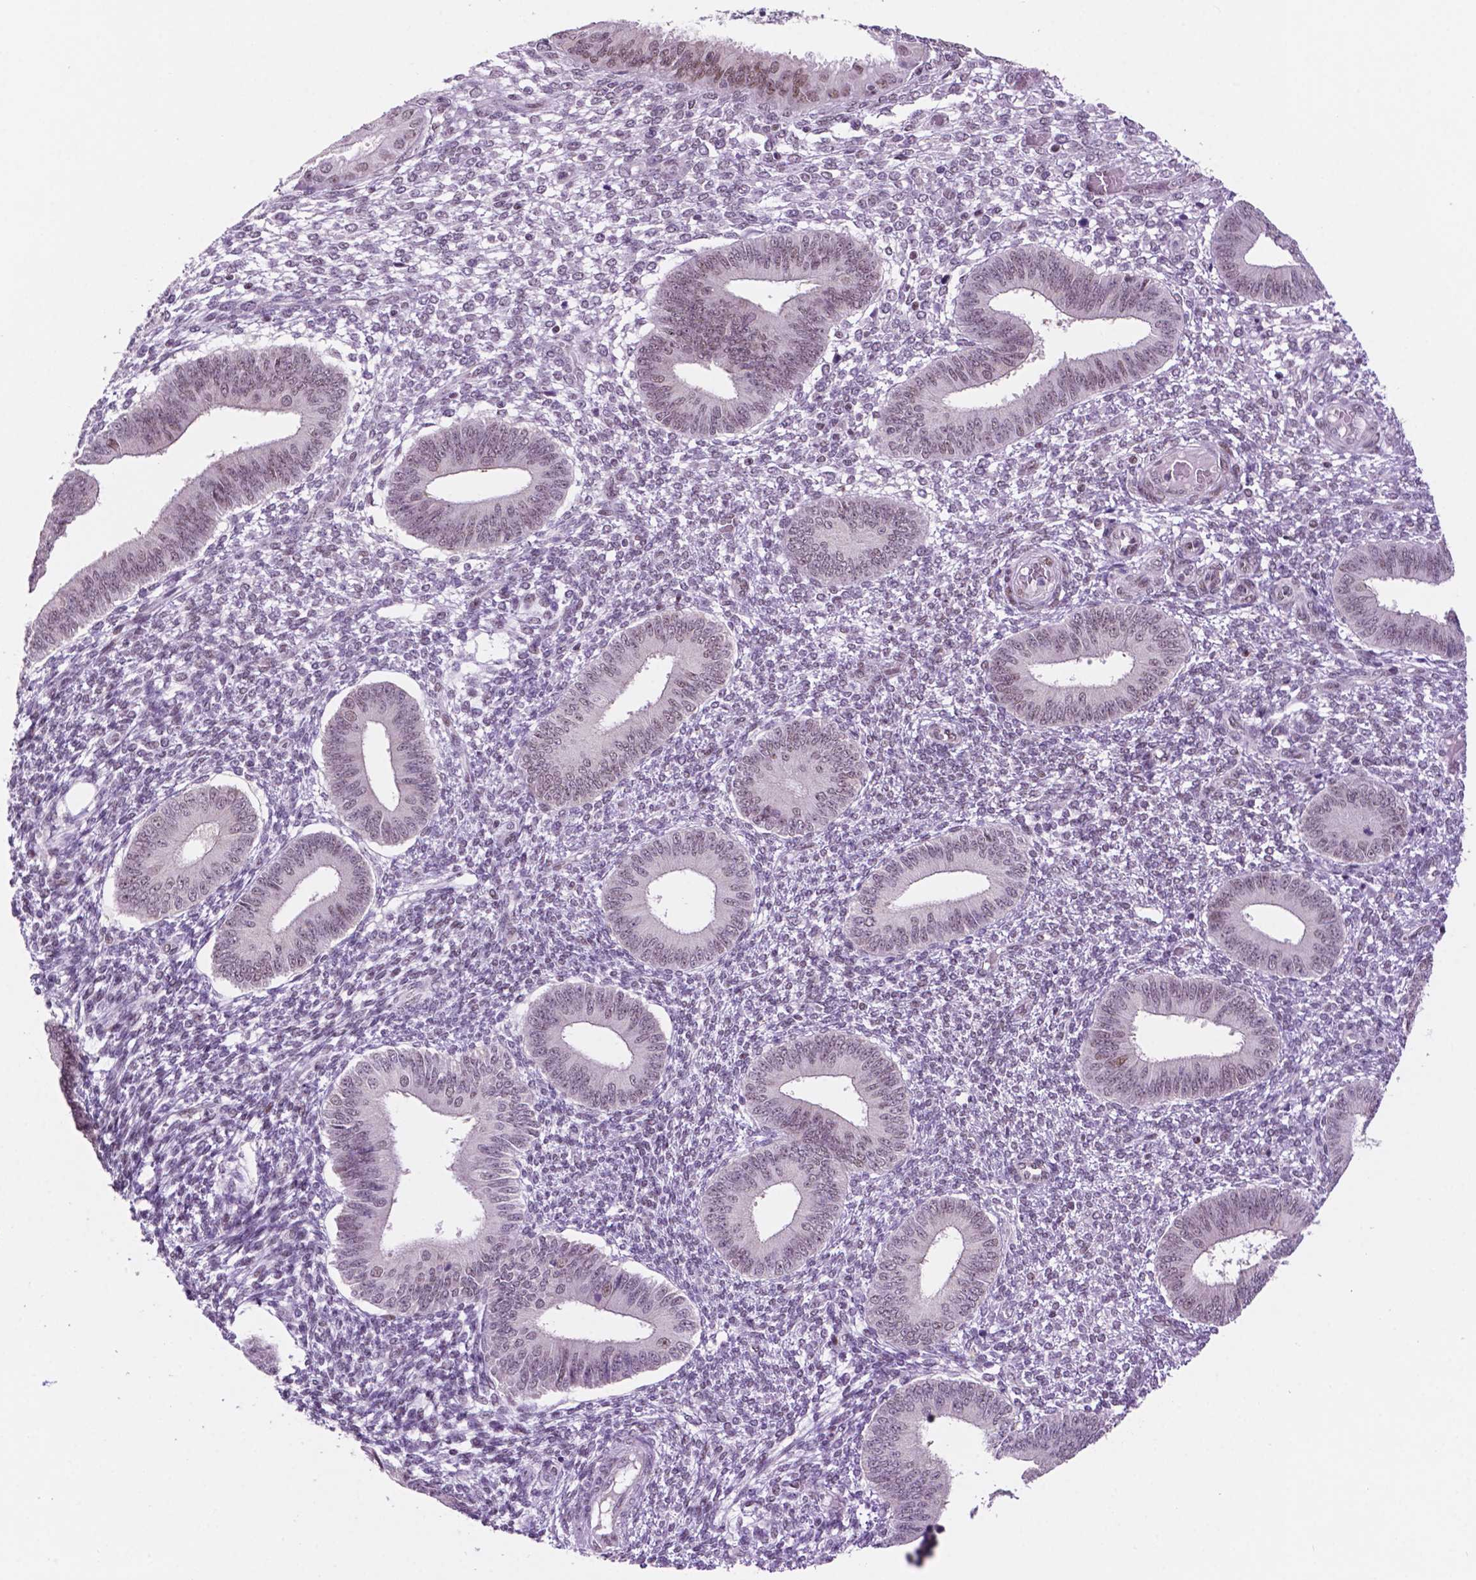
{"staining": {"intensity": "negative", "quantity": "none", "location": "none"}, "tissue": "endometrium", "cell_type": "Cells in endometrial stroma", "image_type": "normal", "snomed": [{"axis": "morphology", "description": "Normal tissue, NOS"}, {"axis": "topography", "description": "Endometrium"}], "caption": "DAB immunohistochemical staining of normal endometrium shows no significant staining in cells in endometrial stroma. (Stains: DAB (3,3'-diaminobenzidine) IHC with hematoxylin counter stain, Microscopy: brightfield microscopy at high magnification).", "gene": "NCOR1", "patient": {"sex": "female", "age": 42}}